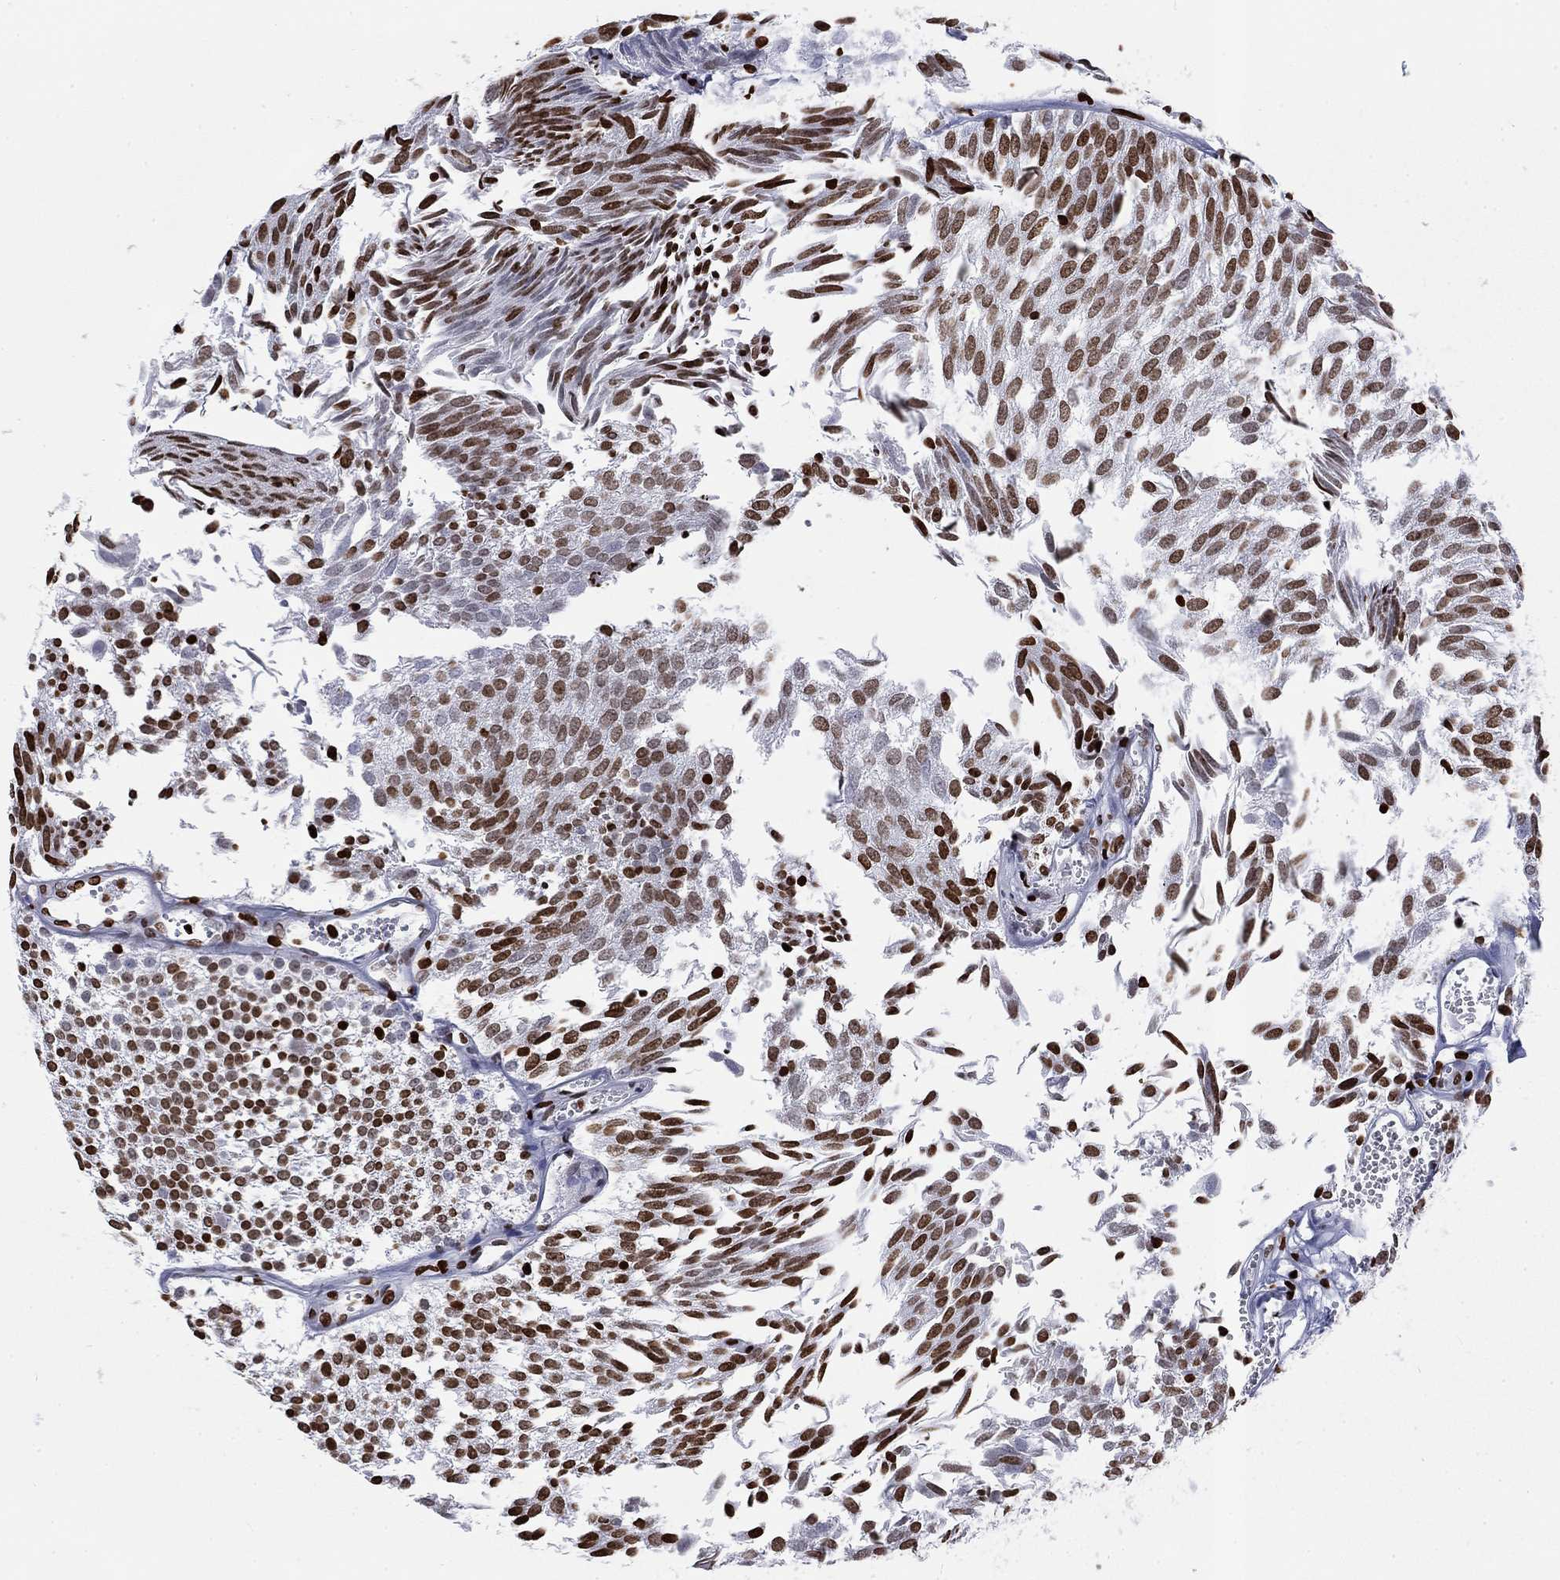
{"staining": {"intensity": "moderate", "quantity": "25%-75%", "location": "nuclear"}, "tissue": "urothelial cancer", "cell_type": "Tumor cells", "image_type": "cancer", "snomed": [{"axis": "morphology", "description": "Urothelial carcinoma, Low grade"}, {"axis": "topography", "description": "Urinary bladder"}], "caption": "Urothelial carcinoma (low-grade) stained for a protein reveals moderate nuclear positivity in tumor cells.", "gene": "H1-5", "patient": {"sex": "male", "age": 52}}